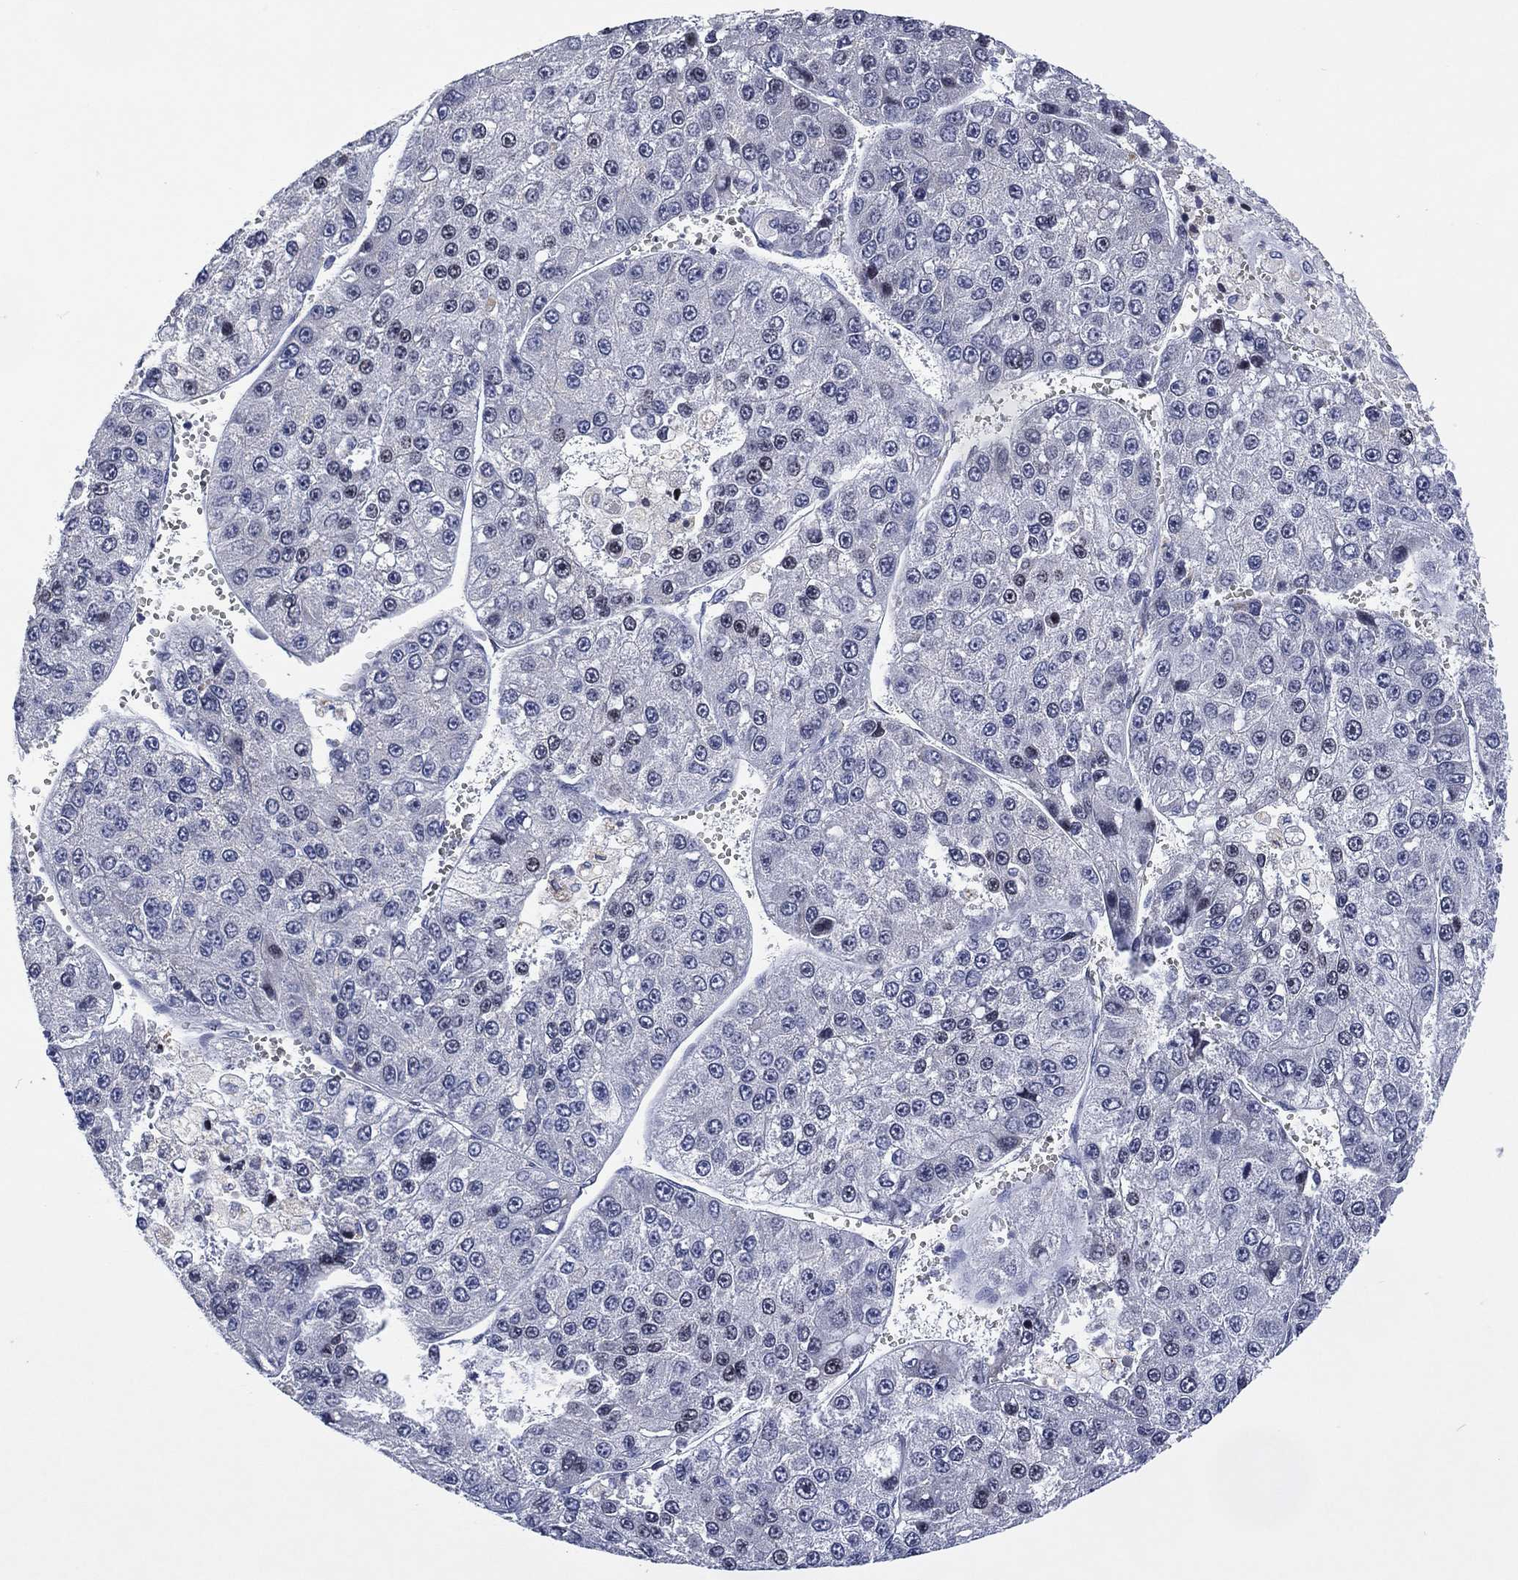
{"staining": {"intensity": "negative", "quantity": "none", "location": "none"}, "tissue": "liver cancer", "cell_type": "Tumor cells", "image_type": "cancer", "snomed": [{"axis": "morphology", "description": "Carcinoma, Hepatocellular, NOS"}, {"axis": "topography", "description": "Liver"}], "caption": "Tumor cells are negative for protein expression in human liver hepatocellular carcinoma. (DAB (3,3'-diaminobenzidine) IHC visualized using brightfield microscopy, high magnification).", "gene": "USP26", "patient": {"sex": "female", "age": 73}}